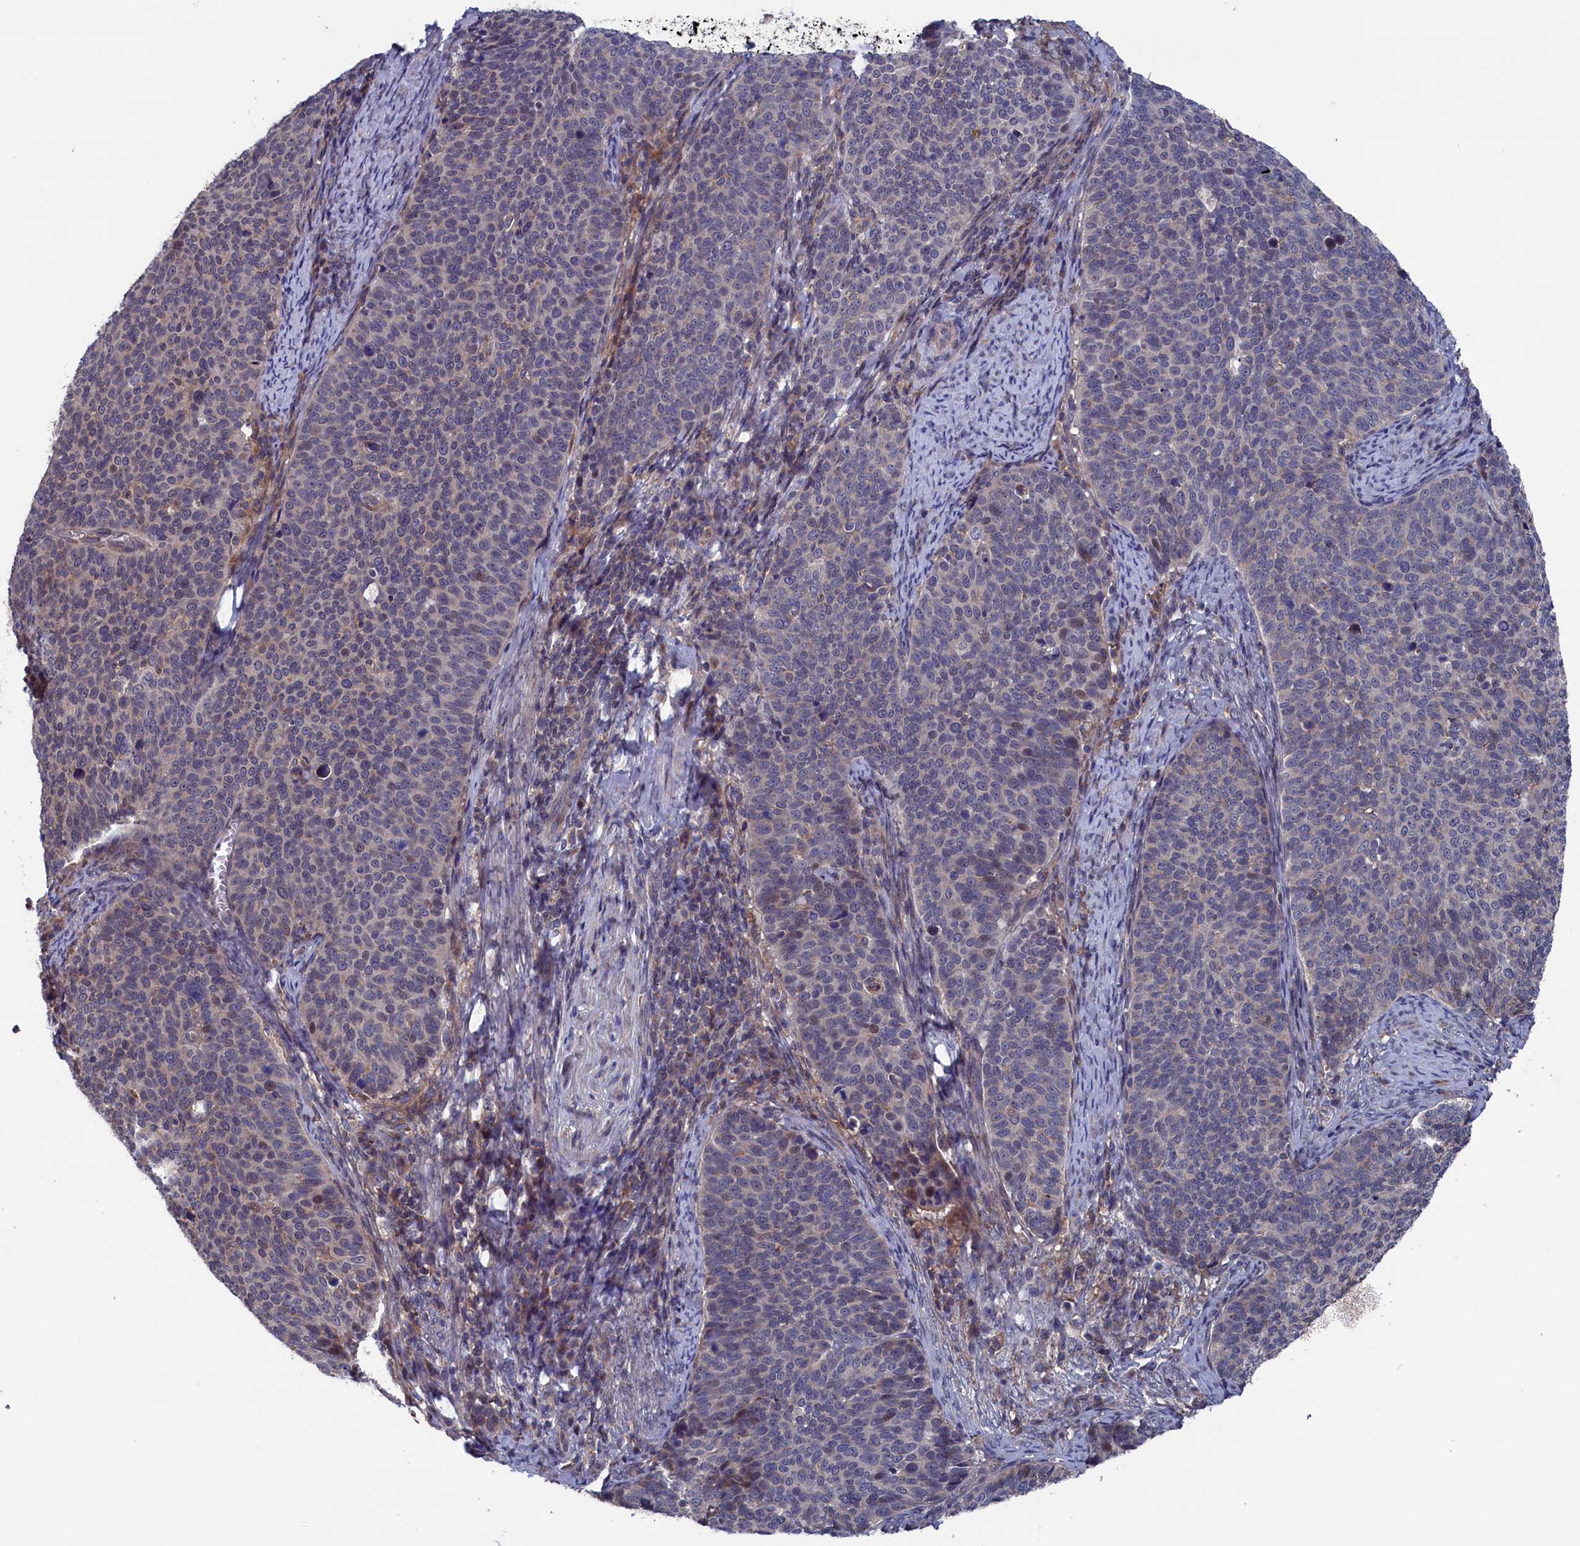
{"staining": {"intensity": "negative", "quantity": "none", "location": "none"}, "tissue": "cervical cancer", "cell_type": "Tumor cells", "image_type": "cancer", "snomed": [{"axis": "morphology", "description": "Normal tissue, NOS"}, {"axis": "morphology", "description": "Squamous cell carcinoma, NOS"}, {"axis": "topography", "description": "Cervix"}], "caption": "Human cervical cancer stained for a protein using immunohistochemistry (IHC) shows no positivity in tumor cells.", "gene": "SPATA13", "patient": {"sex": "female", "age": 39}}